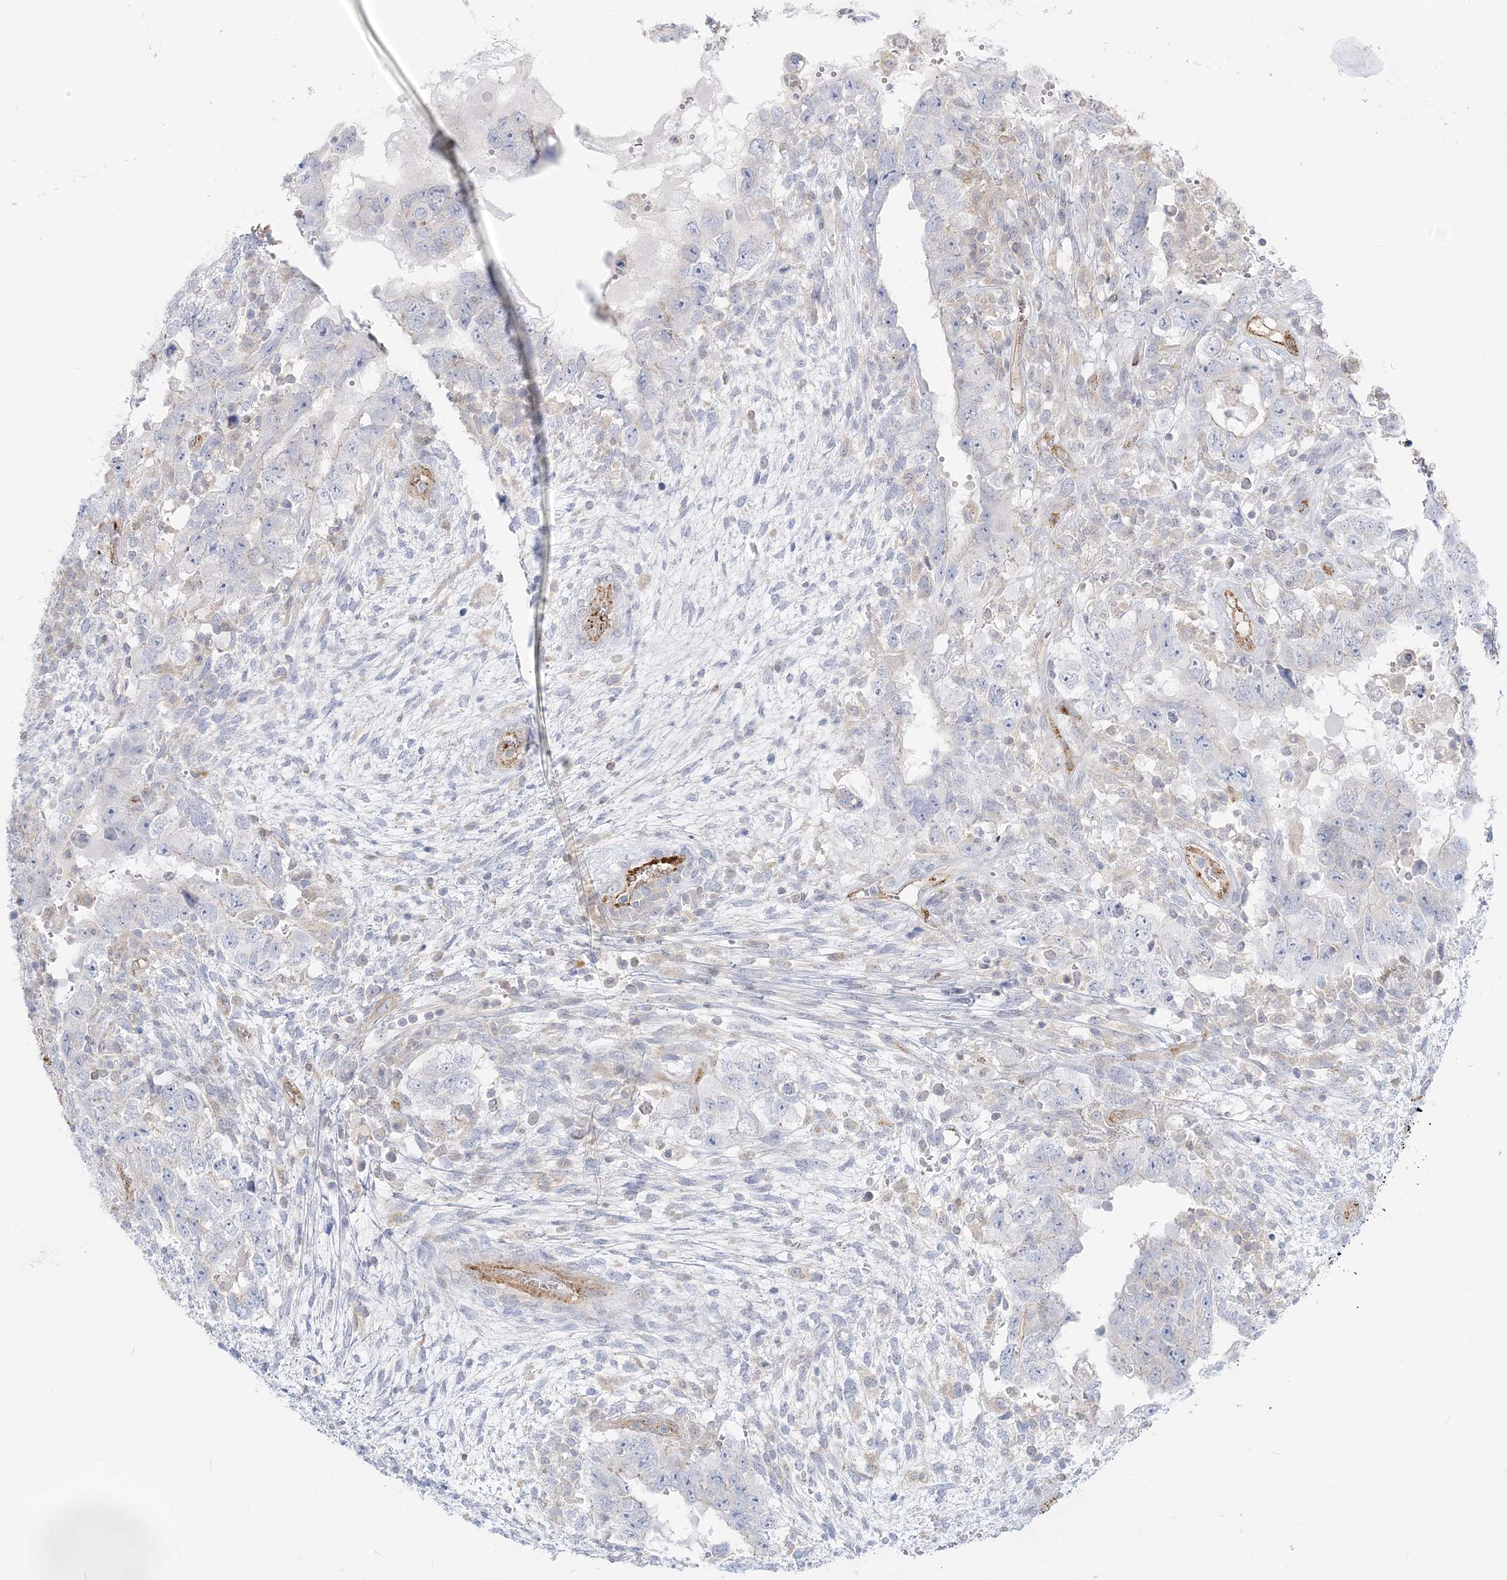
{"staining": {"intensity": "negative", "quantity": "none", "location": "none"}, "tissue": "testis cancer", "cell_type": "Tumor cells", "image_type": "cancer", "snomed": [{"axis": "morphology", "description": "Carcinoma, Embryonal, NOS"}, {"axis": "topography", "description": "Testis"}], "caption": "Tumor cells are negative for protein expression in human testis cancer (embryonal carcinoma). (Stains: DAB immunohistochemistry (IHC) with hematoxylin counter stain, Microscopy: brightfield microscopy at high magnification).", "gene": "INPP1", "patient": {"sex": "male", "age": 26}}